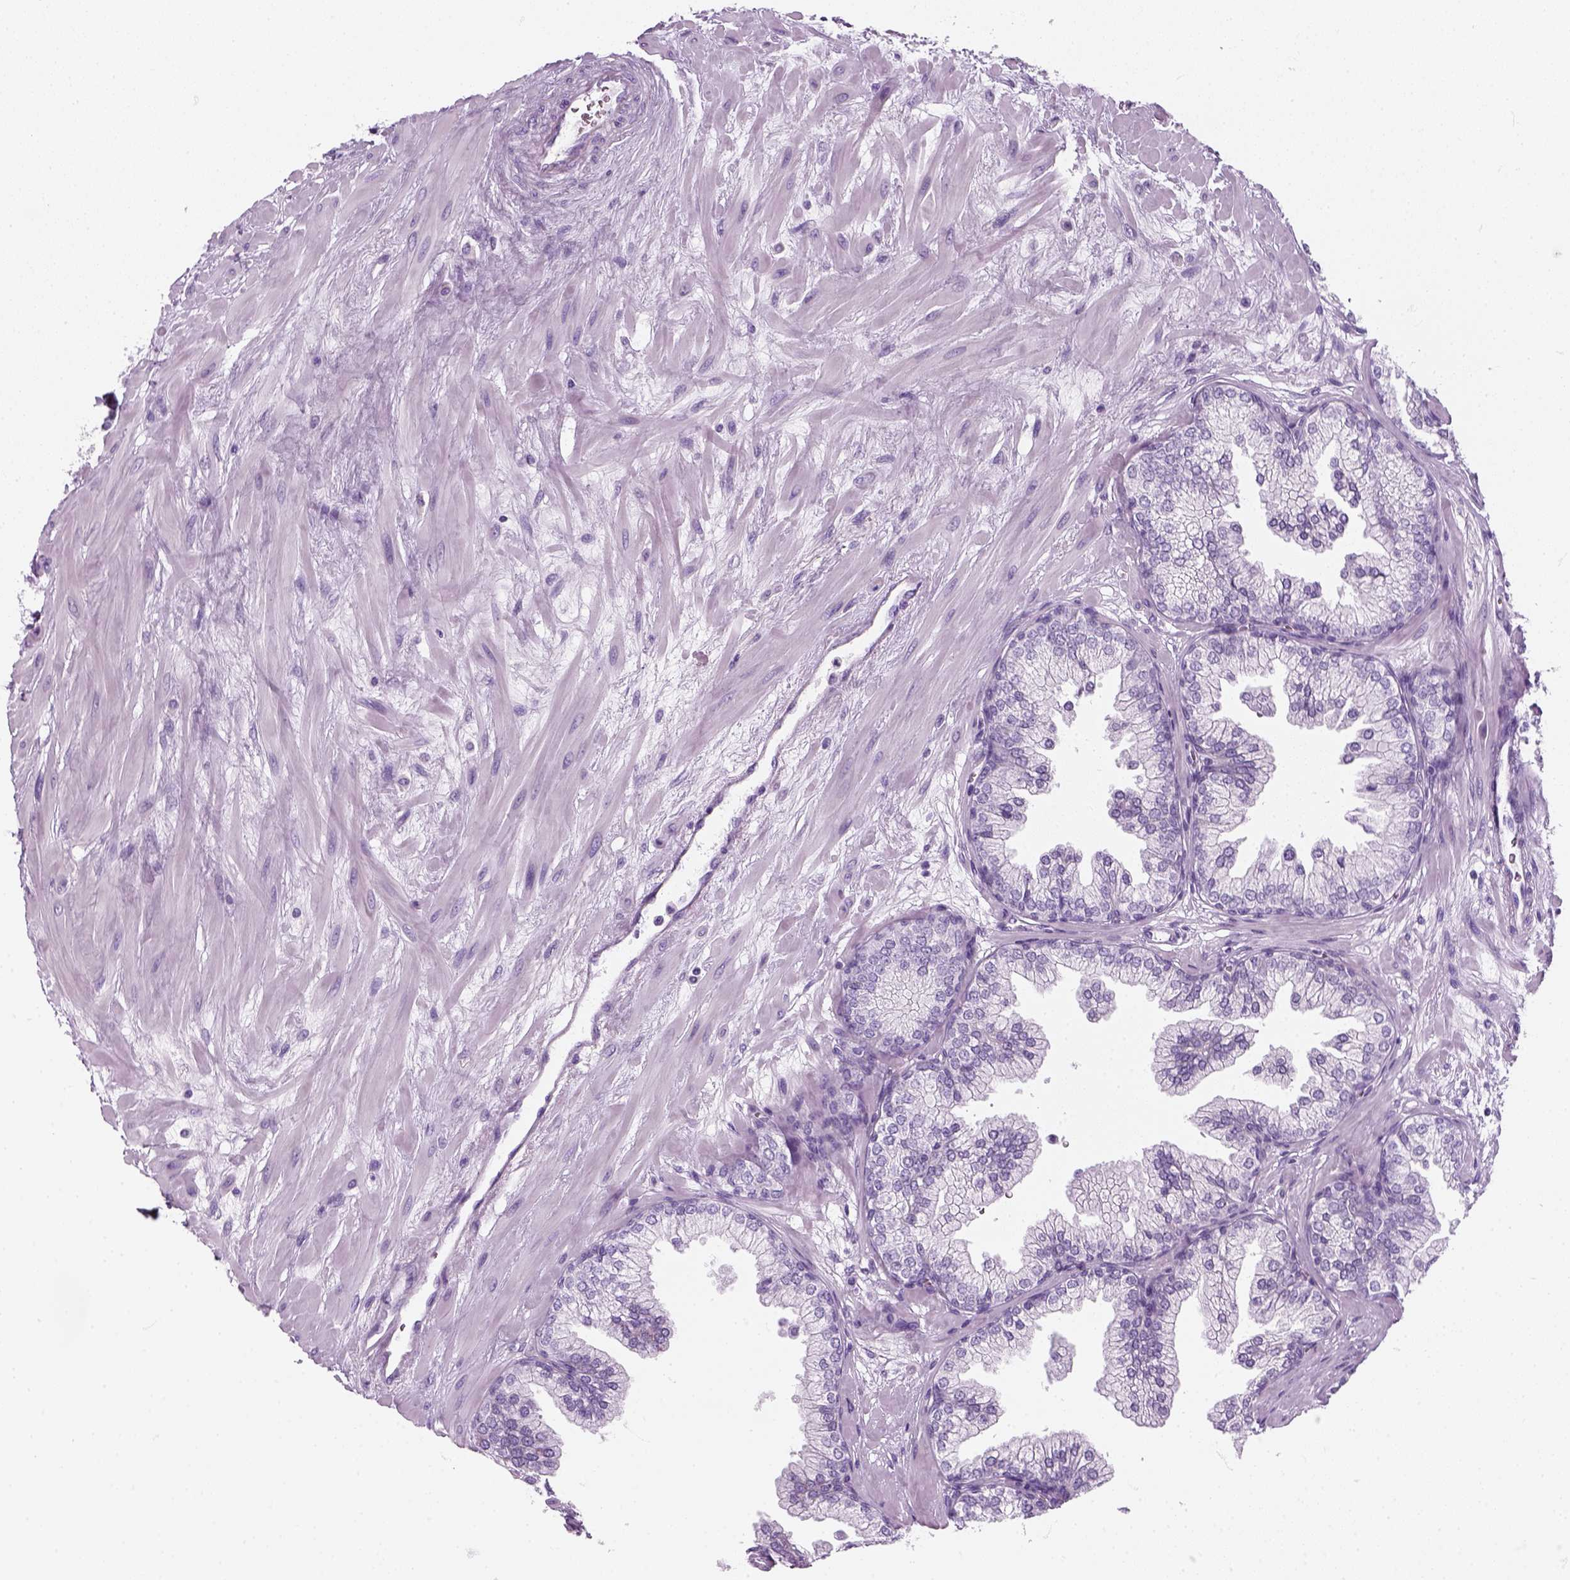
{"staining": {"intensity": "negative", "quantity": "none", "location": "none"}, "tissue": "prostate", "cell_type": "Glandular cells", "image_type": "normal", "snomed": [{"axis": "morphology", "description": "Normal tissue, NOS"}, {"axis": "topography", "description": "Prostate"}, {"axis": "topography", "description": "Peripheral nerve tissue"}], "caption": "Immunohistochemical staining of unremarkable human prostate demonstrates no significant staining in glandular cells.", "gene": "SLC12A5", "patient": {"sex": "male", "age": 61}}